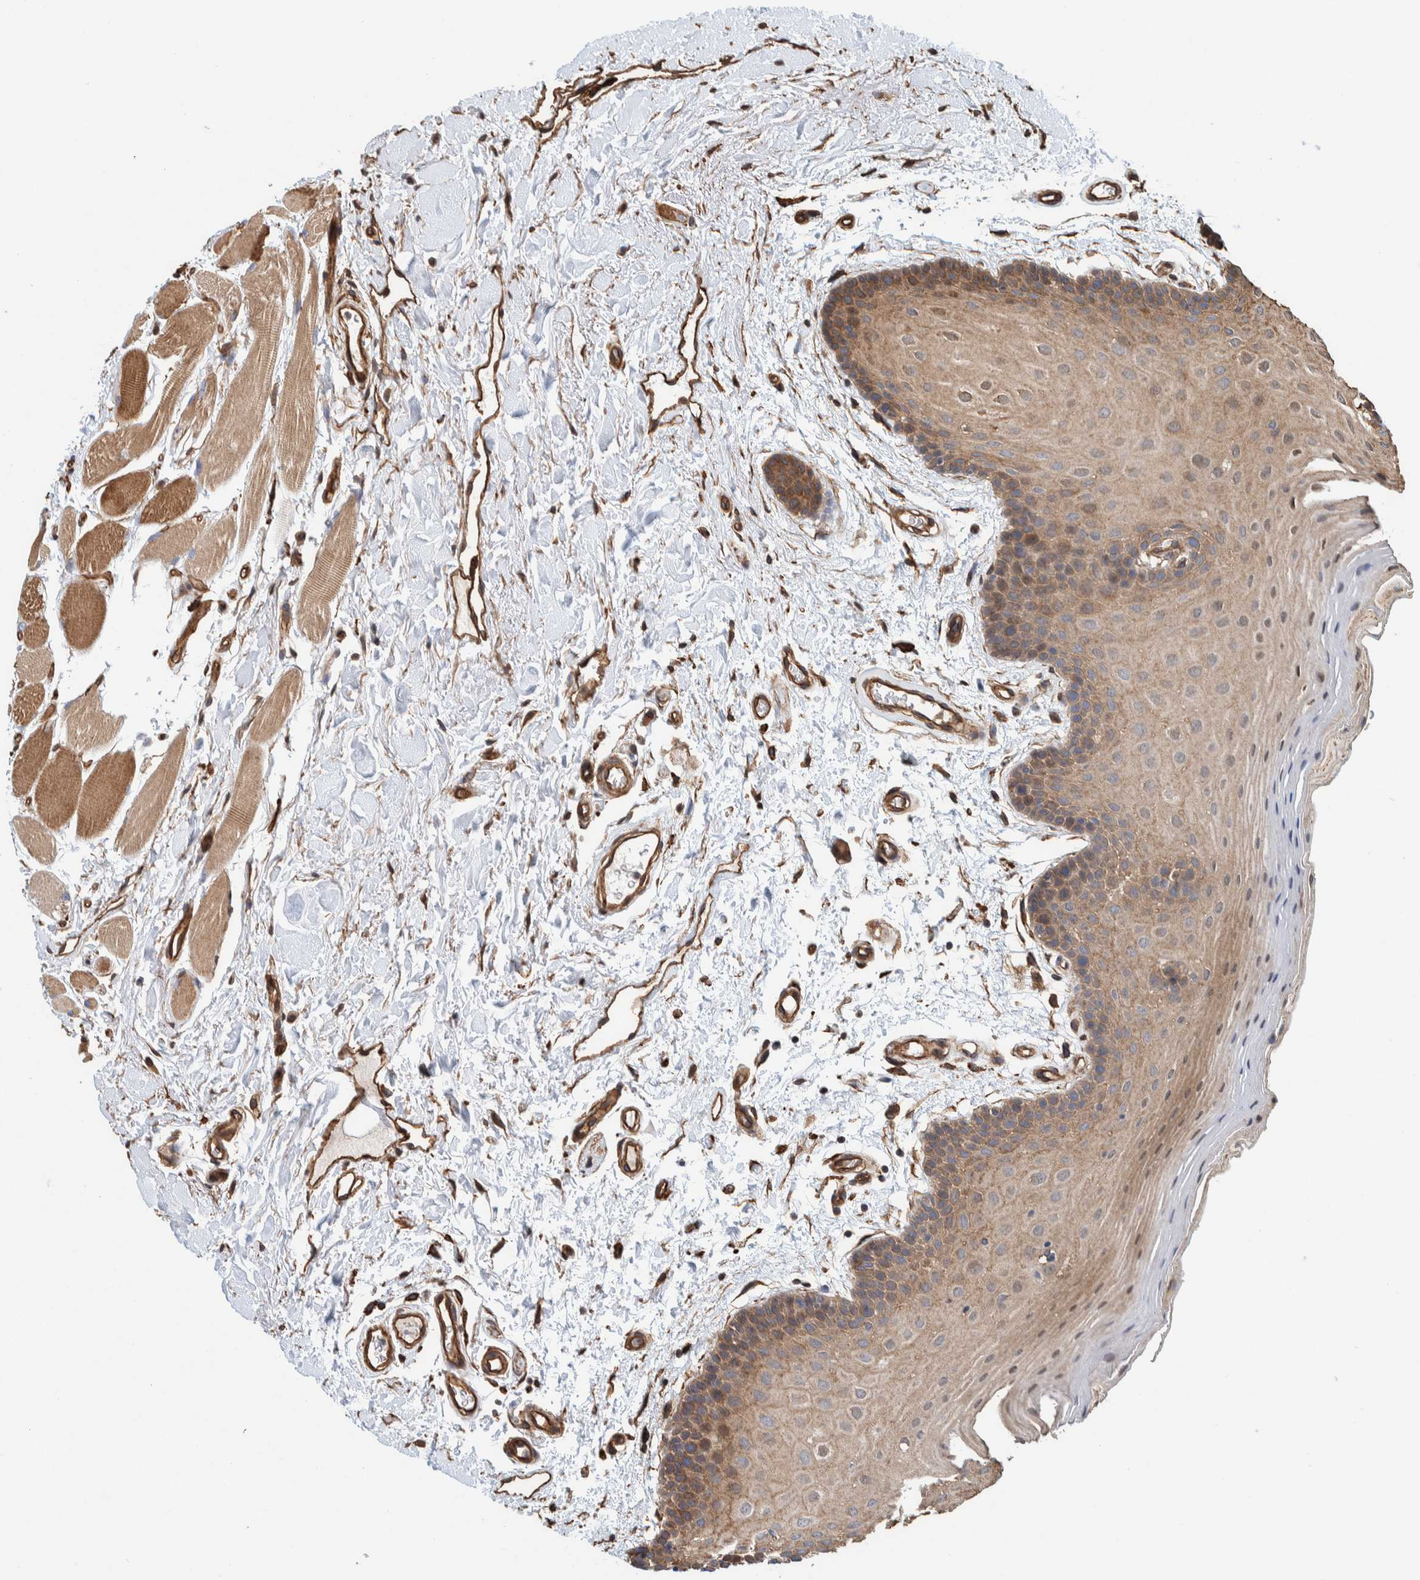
{"staining": {"intensity": "moderate", "quantity": ">75%", "location": "cytoplasmic/membranous"}, "tissue": "oral mucosa", "cell_type": "Squamous epithelial cells", "image_type": "normal", "snomed": [{"axis": "morphology", "description": "Normal tissue, NOS"}, {"axis": "topography", "description": "Oral tissue"}], "caption": "A high-resolution image shows immunohistochemistry (IHC) staining of unremarkable oral mucosa, which demonstrates moderate cytoplasmic/membranous positivity in about >75% of squamous epithelial cells. (DAB (3,3'-diaminobenzidine) = brown stain, brightfield microscopy at high magnification).", "gene": "PKD1L1", "patient": {"sex": "male", "age": 62}}